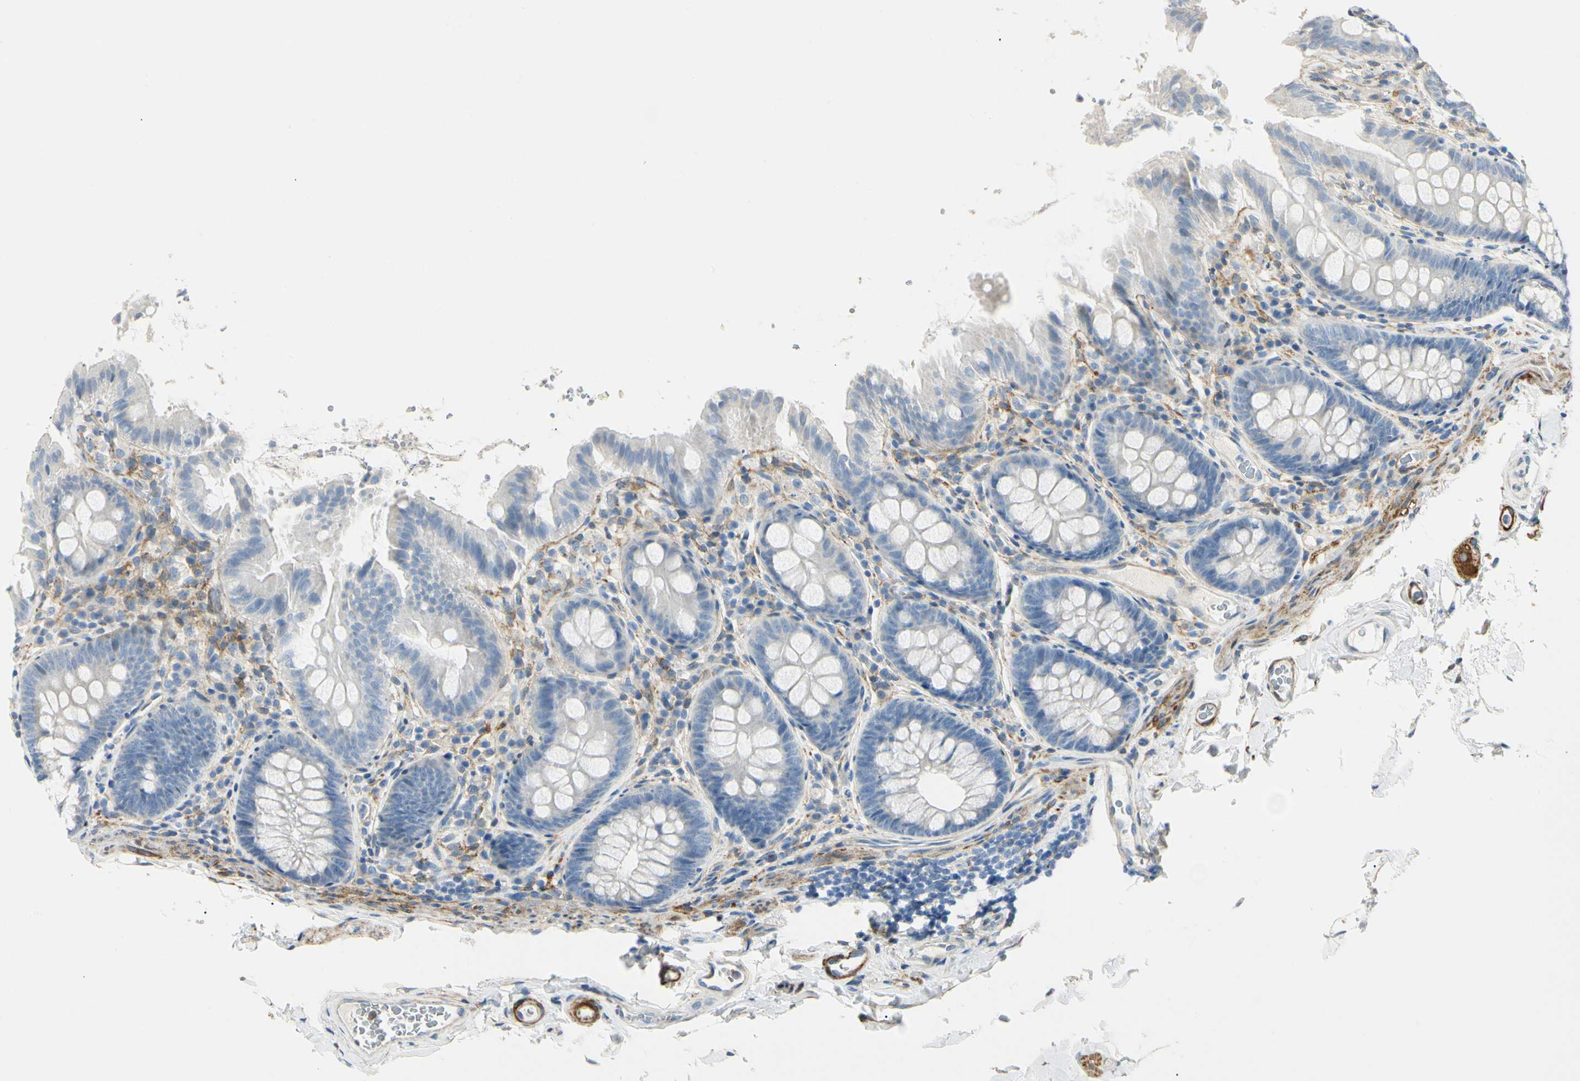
{"staining": {"intensity": "negative", "quantity": "none", "location": "none"}, "tissue": "colon", "cell_type": "Endothelial cells", "image_type": "normal", "snomed": [{"axis": "morphology", "description": "Normal tissue, NOS"}, {"axis": "topography", "description": "Colon"}], "caption": "Endothelial cells show no significant protein staining in benign colon. The staining was performed using DAB (3,3'-diaminobenzidine) to visualize the protein expression in brown, while the nuclei were stained in blue with hematoxylin (Magnification: 20x).", "gene": "AMPH", "patient": {"sex": "female", "age": 61}}